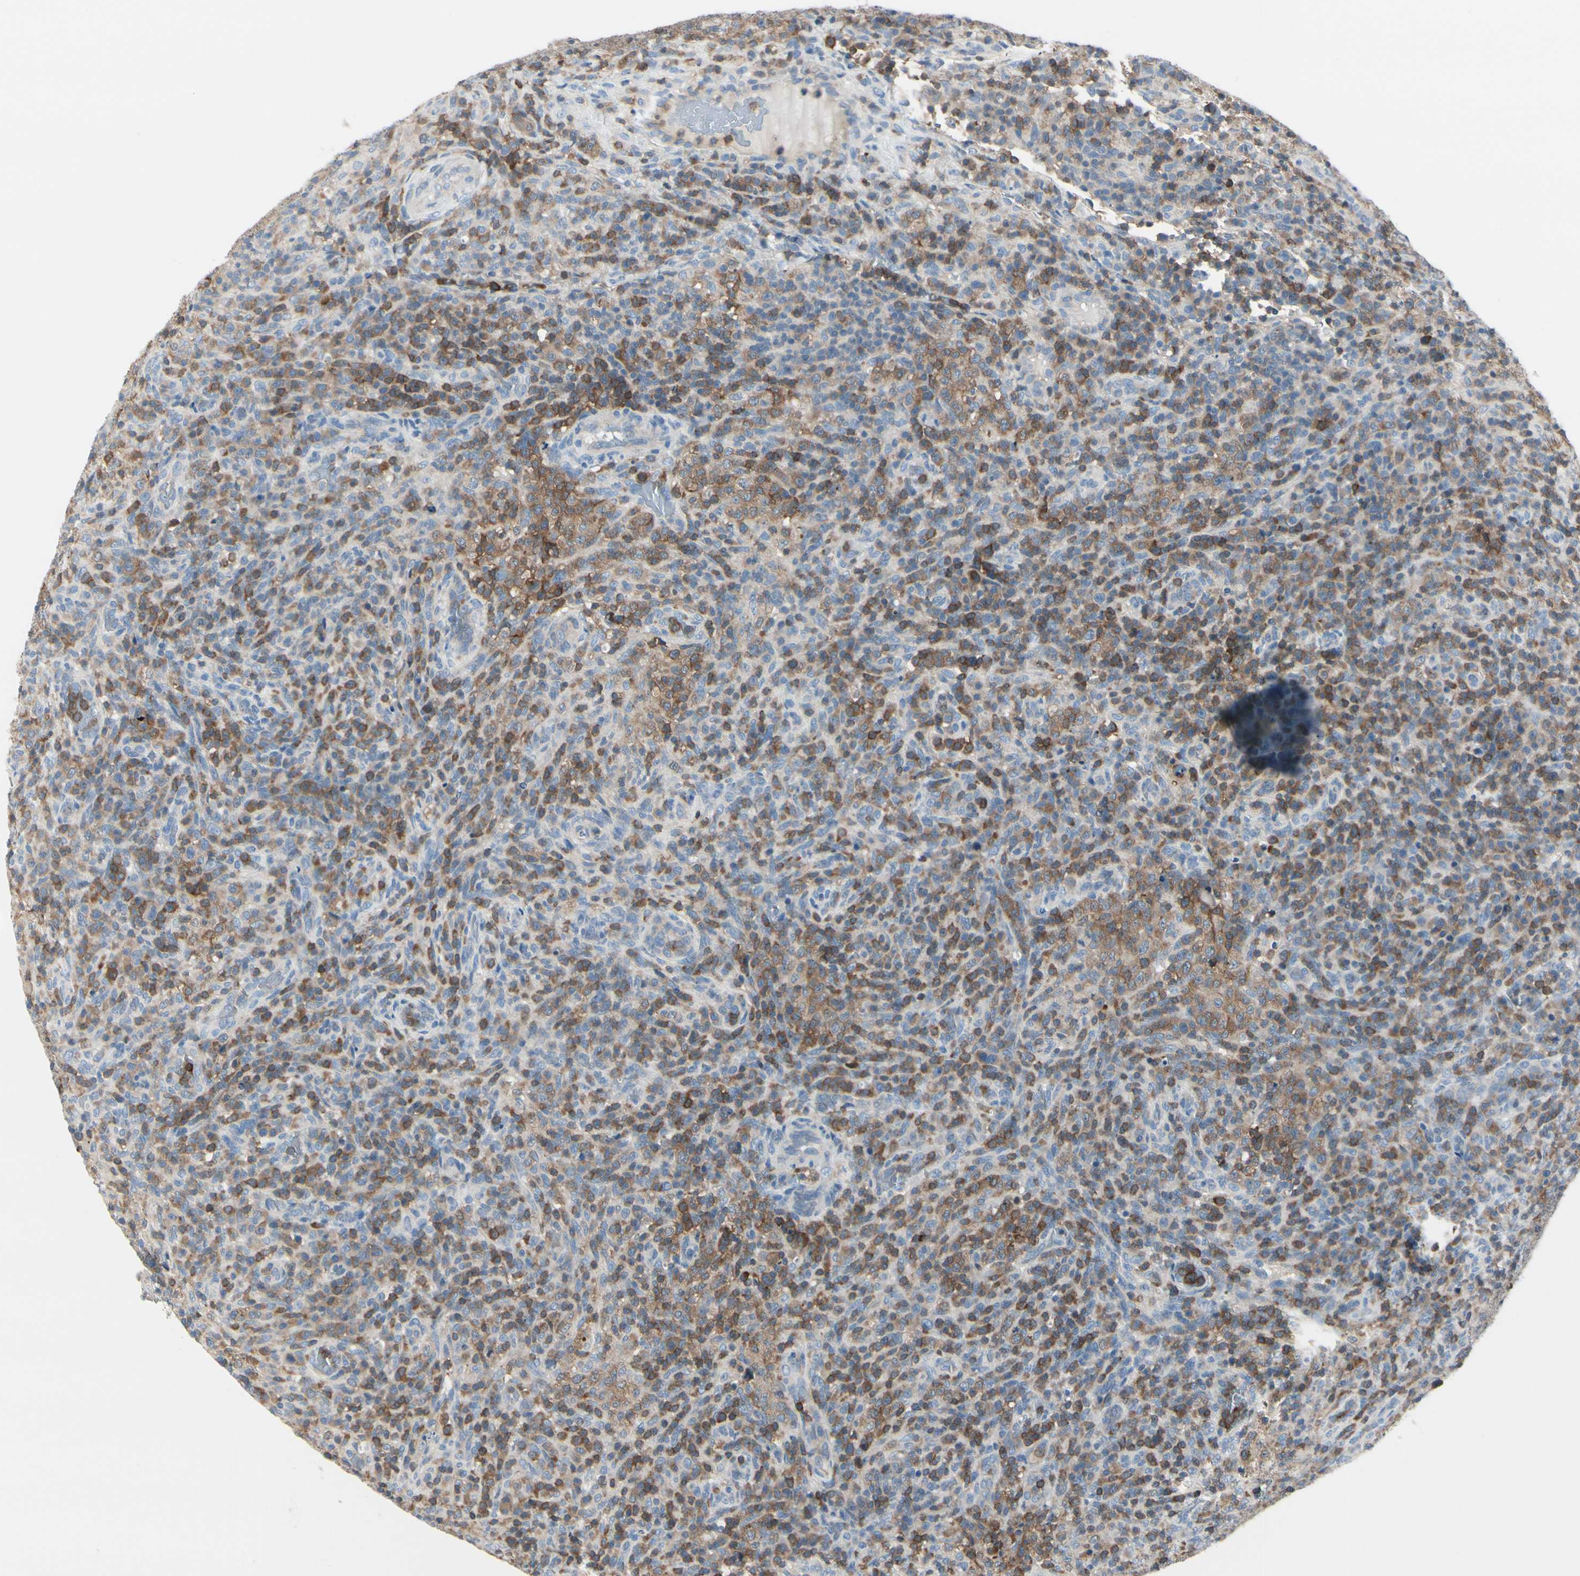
{"staining": {"intensity": "moderate", "quantity": ">75%", "location": "cytoplasmic/membranous"}, "tissue": "lymphoma", "cell_type": "Tumor cells", "image_type": "cancer", "snomed": [{"axis": "morphology", "description": "Malignant lymphoma, non-Hodgkin's type, High grade"}, {"axis": "topography", "description": "Lymph node"}], "caption": "Lymphoma stained with immunohistochemistry (IHC) shows moderate cytoplasmic/membranous expression in about >75% of tumor cells.", "gene": "SLC9A3R1", "patient": {"sex": "female", "age": 76}}